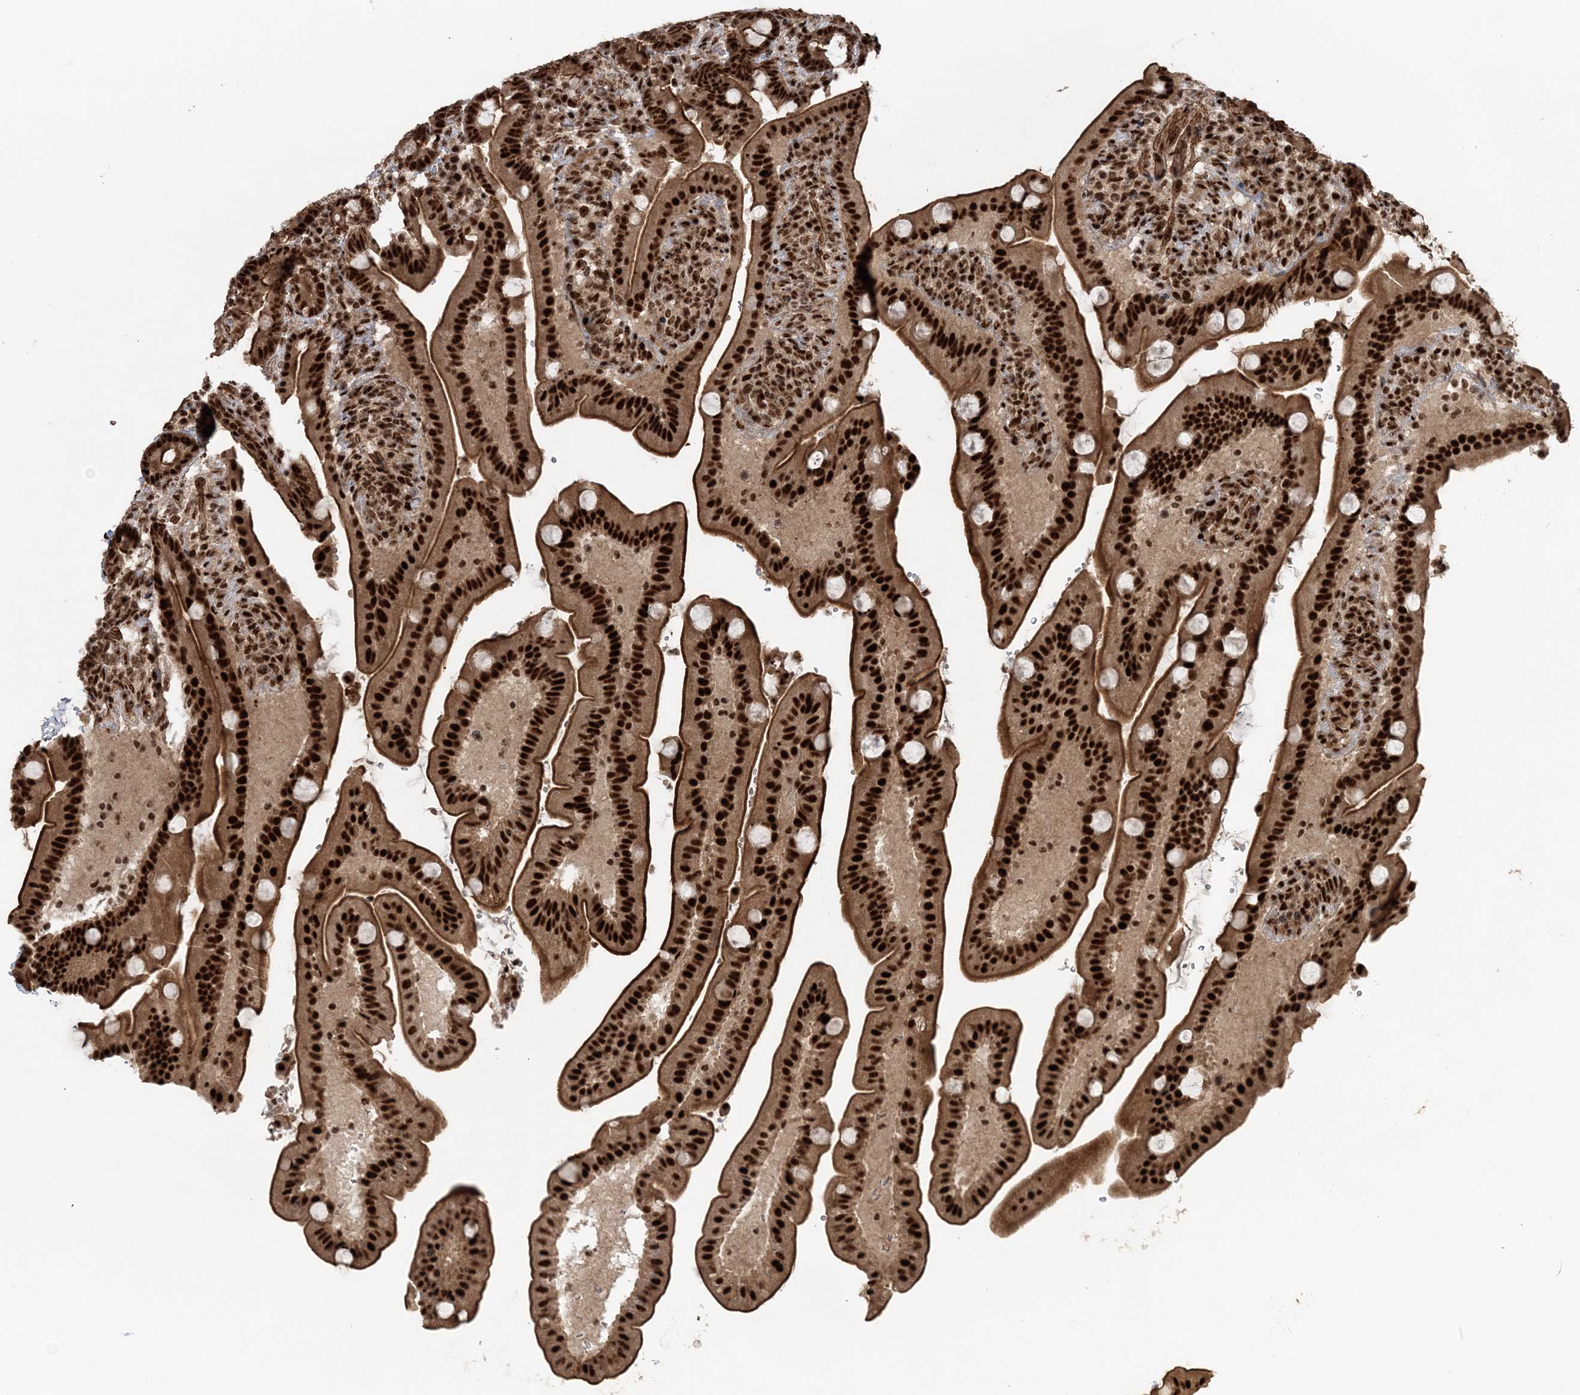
{"staining": {"intensity": "strong", "quantity": ">75%", "location": "nuclear"}, "tissue": "duodenum", "cell_type": "Glandular cells", "image_type": "normal", "snomed": [{"axis": "morphology", "description": "Normal tissue, NOS"}, {"axis": "topography", "description": "Duodenum"}], "caption": "Duodenum stained for a protein (brown) reveals strong nuclear positive staining in approximately >75% of glandular cells.", "gene": "EXOSC8", "patient": {"sex": "male", "age": 54}}